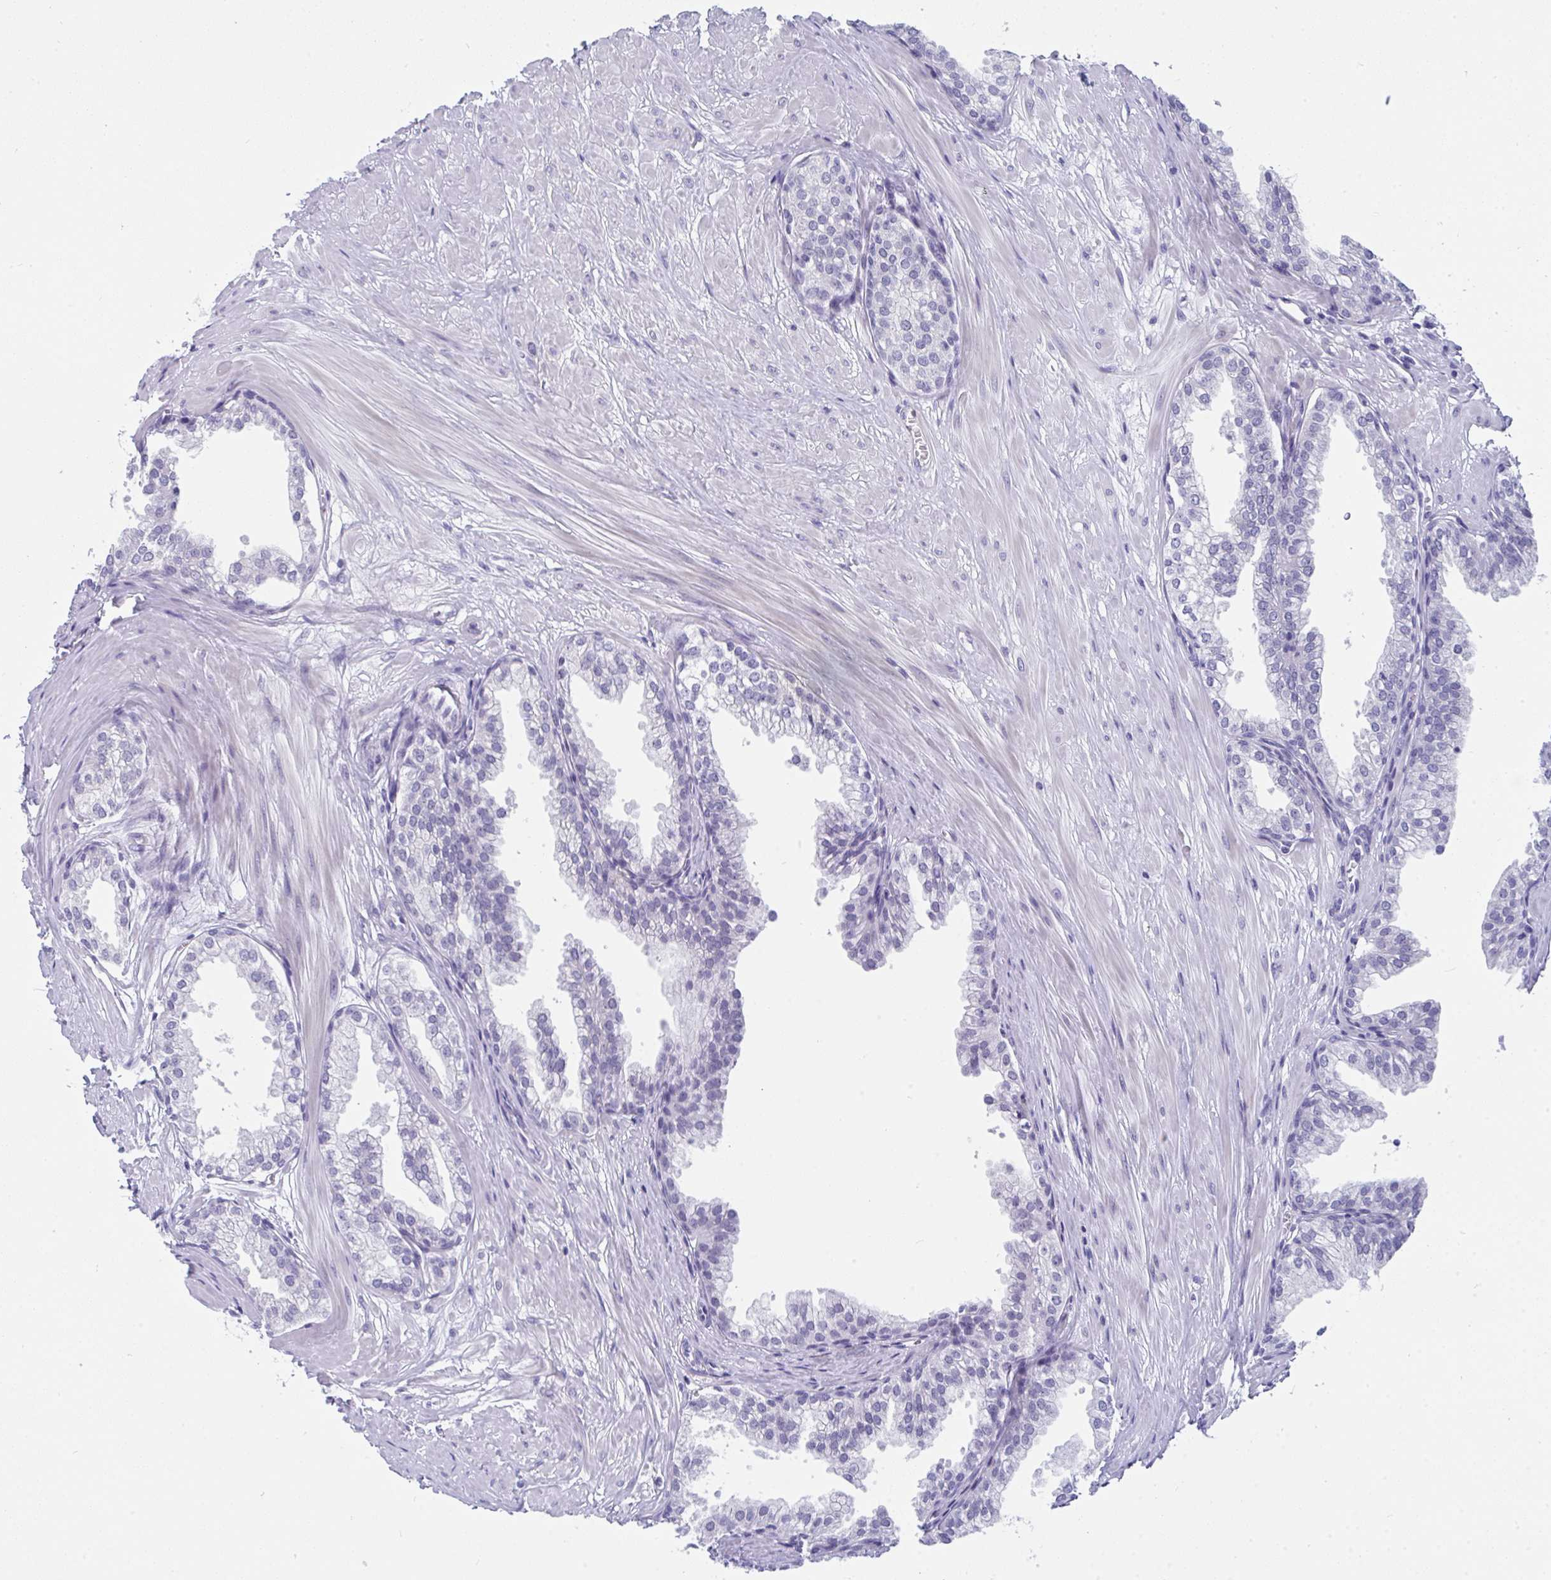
{"staining": {"intensity": "negative", "quantity": "none", "location": "none"}, "tissue": "prostate", "cell_type": "Glandular cells", "image_type": "normal", "snomed": [{"axis": "morphology", "description": "Normal tissue, NOS"}, {"axis": "topography", "description": "Prostate"}, {"axis": "topography", "description": "Peripheral nerve tissue"}], "caption": "This photomicrograph is of unremarkable prostate stained with IHC to label a protein in brown with the nuclei are counter-stained blue. There is no staining in glandular cells.", "gene": "CDK13", "patient": {"sex": "male", "age": 55}}